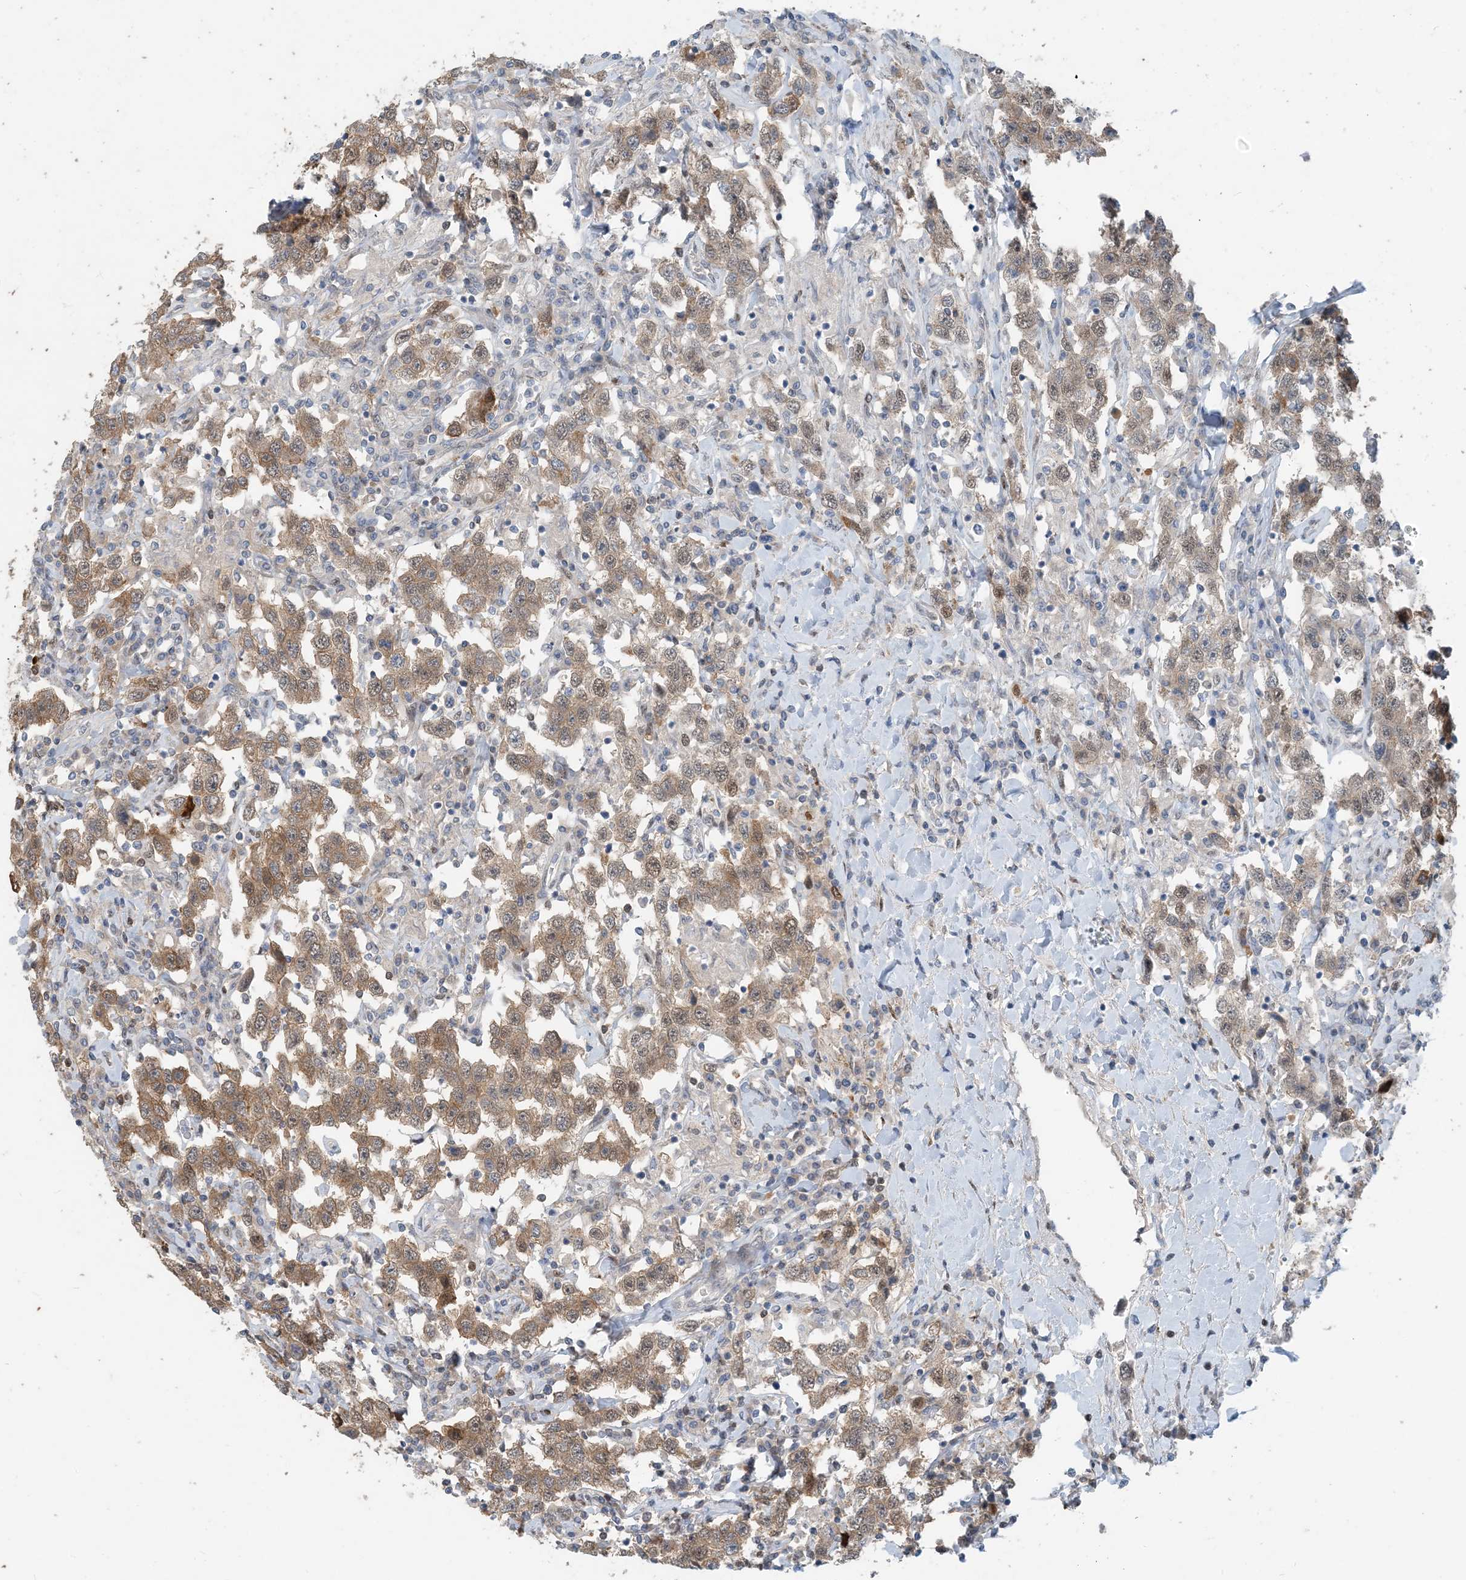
{"staining": {"intensity": "moderate", "quantity": "25%-75%", "location": "cytoplasmic/membranous,nuclear"}, "tissue": "testis cancer", "cell_type": "Tumor cells", "image_type": "cancer", "snomed": [{"axis": "morphology", "description": "Seminoma, NOS"}, {"axis": "topography", "description": "Testis"}], "caption": "Testis seminoma tissue demonstrates moderate cytoplasmic/membranous and nuclear positivity in about 25%-75% of tumor cells, visualized by immunohistochemistry.", "gene": "ZC3H12A", "patient": {"sex": "male", "age": 41}}